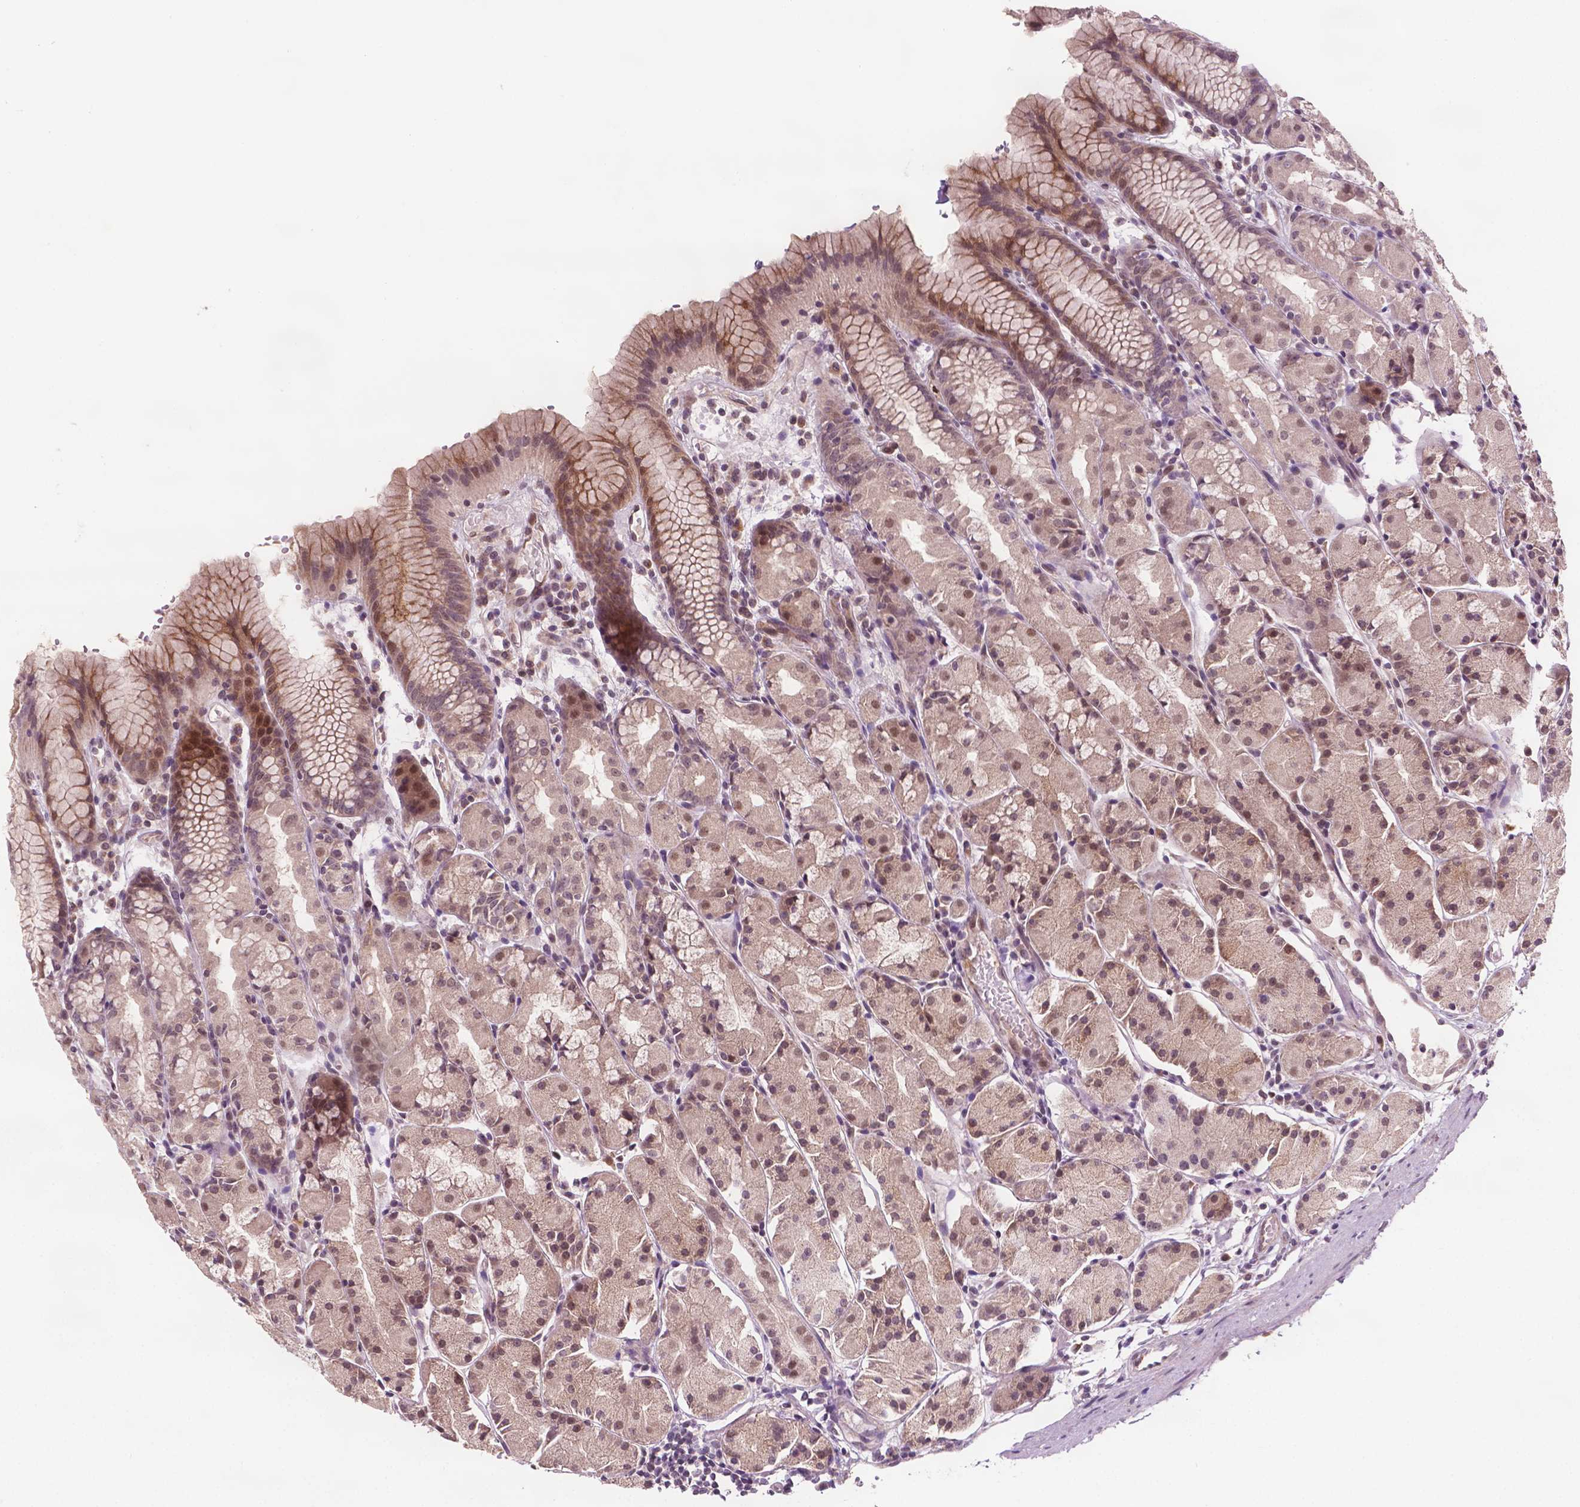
{"staining": {"intensity": "moderate", "quantity": ">75%", "location": "nuclear"}, "tissue": "stomach", "cell_type": "Glandular cells", "image_type": "normal", "snomed": [{"axis": "morphology", "description": "Normal tissue, NOS"}, {"axis": "topography", "description": "Stomach, upper"}], "caption": "Immunohistochemistry (DAB (3,3'-diaminobenzidine)) staining of benign stomach demonstrates moderate nuclear protein expression in approximately >75% of glandular cells. (DAB IHC, brown staining for protein, blue staining for nuclei).", "gene": "NFAT5", "patient": {"sex": "male", "age": 47}}